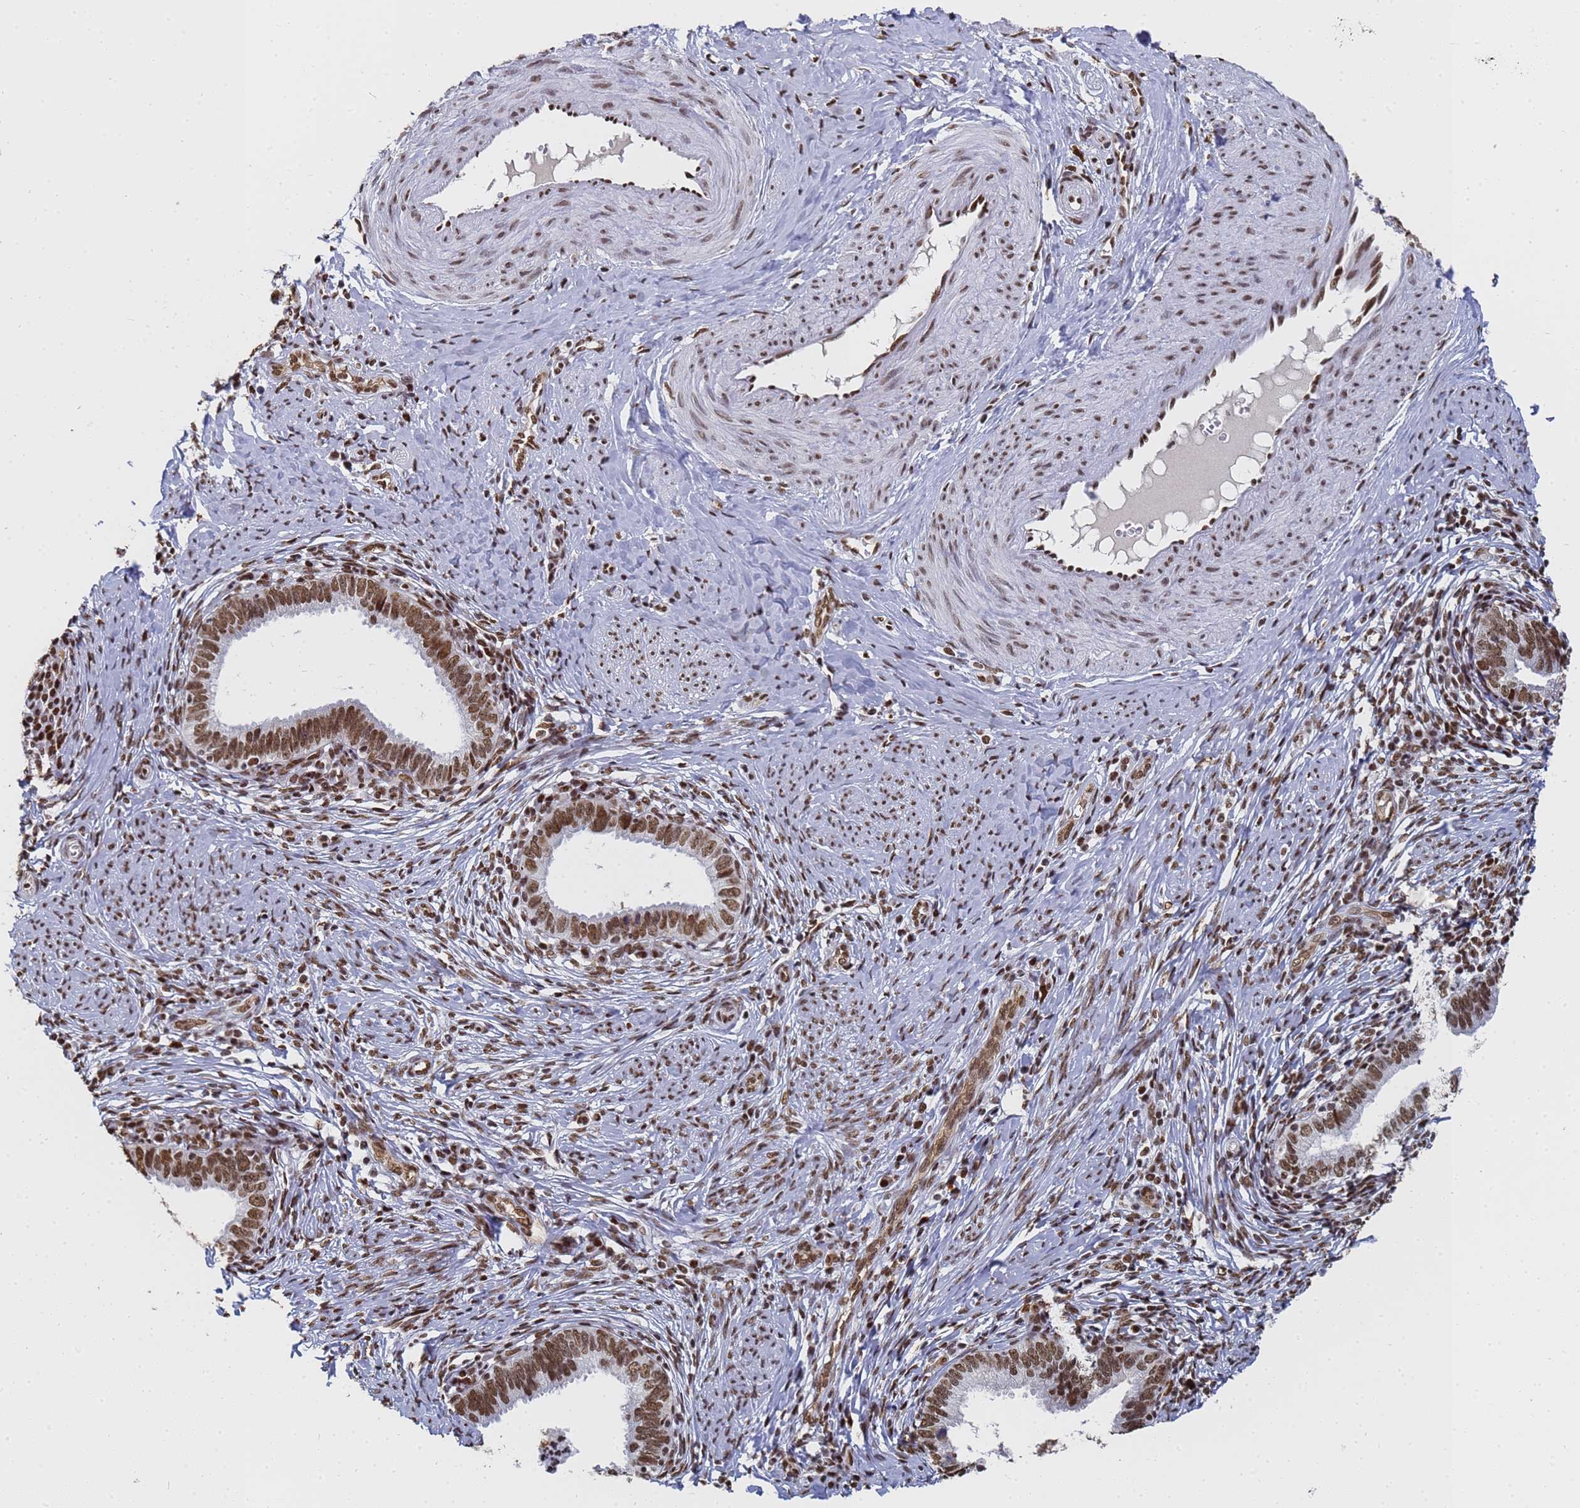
{"staining": {"intensity": "strong", "quantity": ">75%", "location": "nuclear"}, "tissue": "cervical cancer", "cell_type": "Tumor cells", "image_type": "cancer", "snomed": [{"axis": "morphology", "description": "Adenocarcinoma, NOS"}, {"axis": "topography", "description": "Cervix"}], "caption": "A brown stain labels strong nuclear expression of a protein in cervical cancer tumor cells. (Stains: DAB in brown, nuclei in blue, Microscopy: brightfield microscopy at high magnification).", "gene": "RAVER2", "patient": {"sex": "female", "age": 36}}